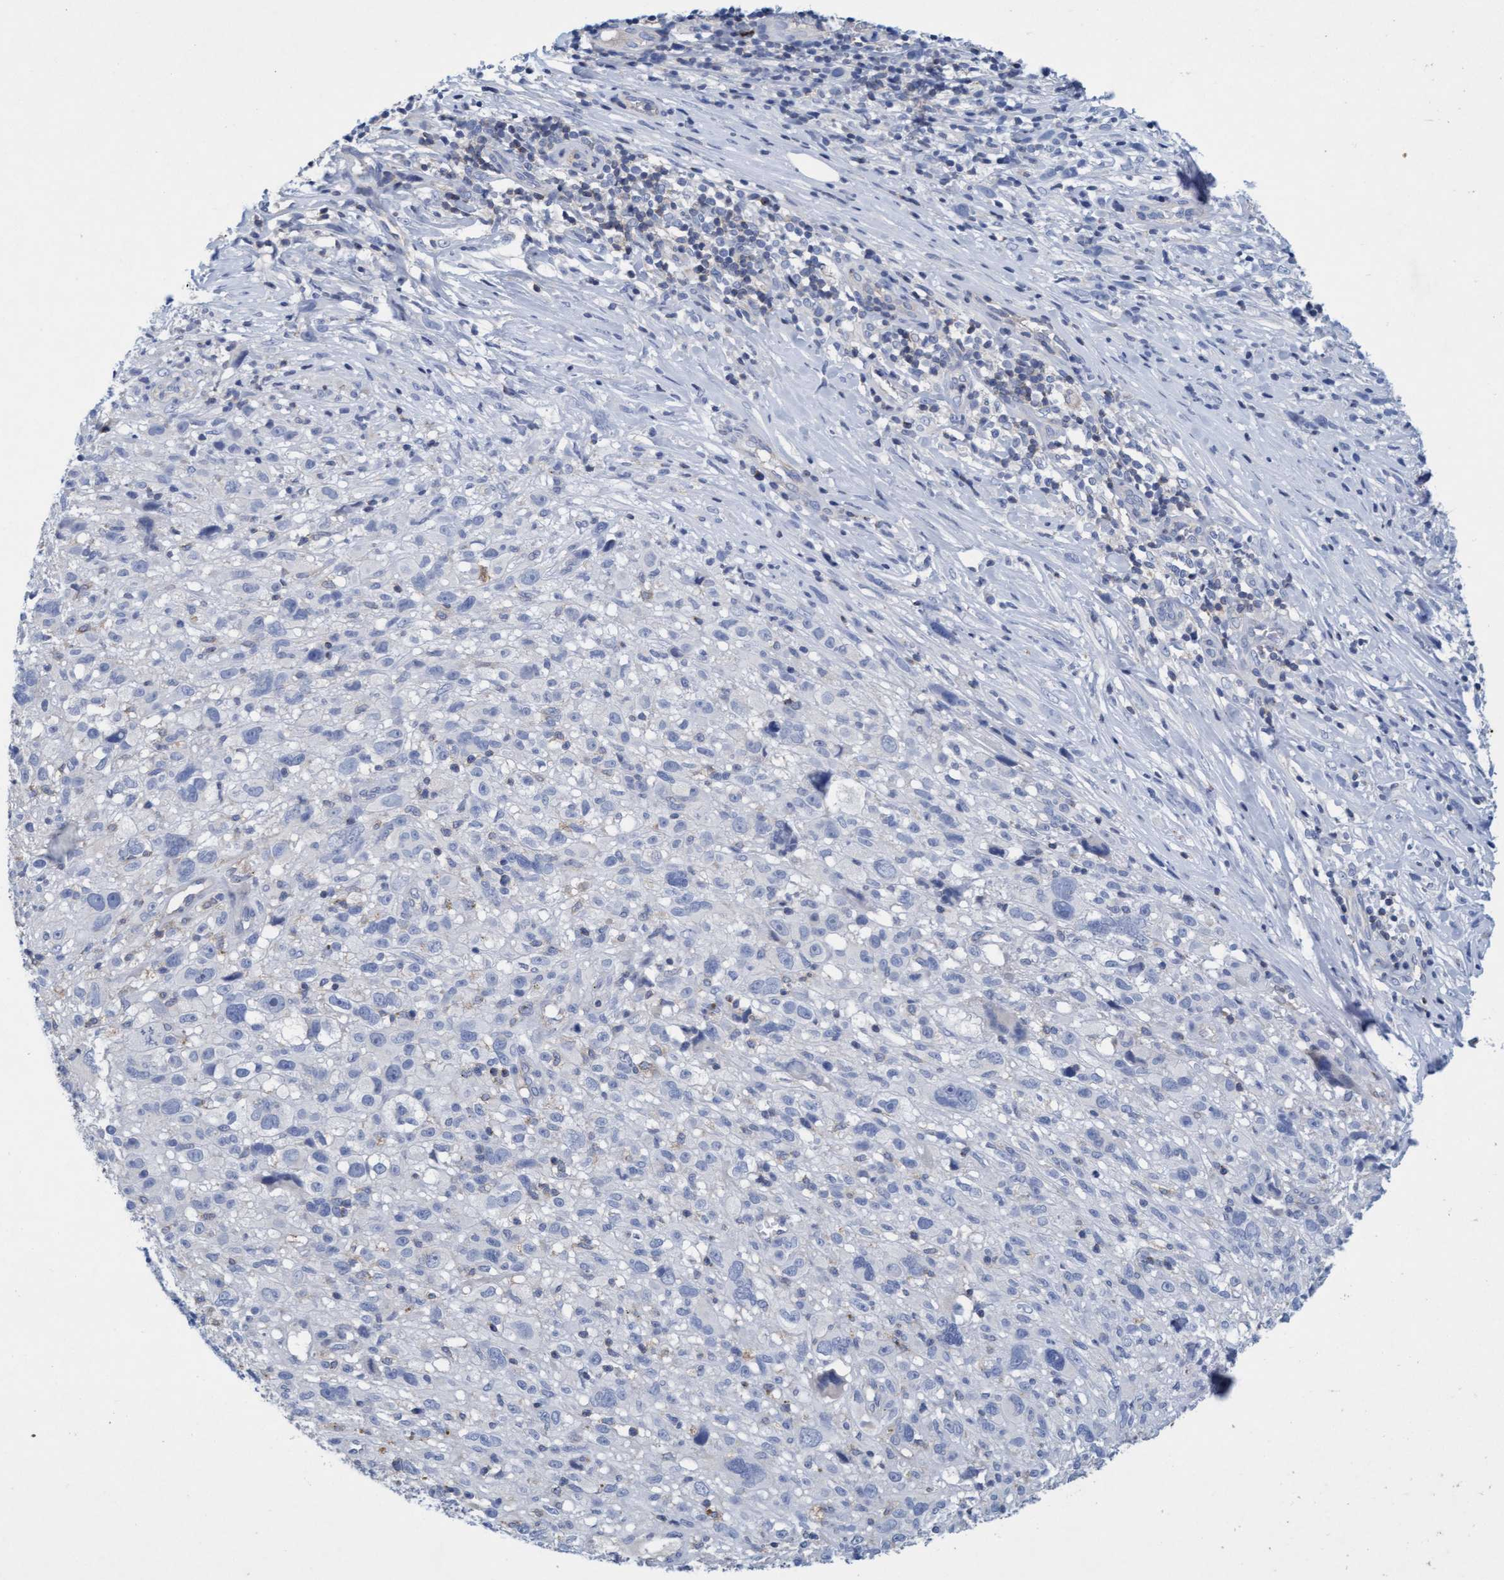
{"staining": {"intensity": "negative", "quantity": "none", "location": "none"}, "tissue": "melanoma", "cell_type": "Tumor cells", "image_type": "cancer", "snomed": [{"axis": "morphology", "description": "Malignant melanoma, NOS"}, {"axis": "topography", "description": "Skin"}], "caption": "The immunohistochemistry image has no significant positivity in tumor cells of malignant melanoma tissue.", "gene": "SIGIRR", "patient": {"sex": "female", "age": 55}}